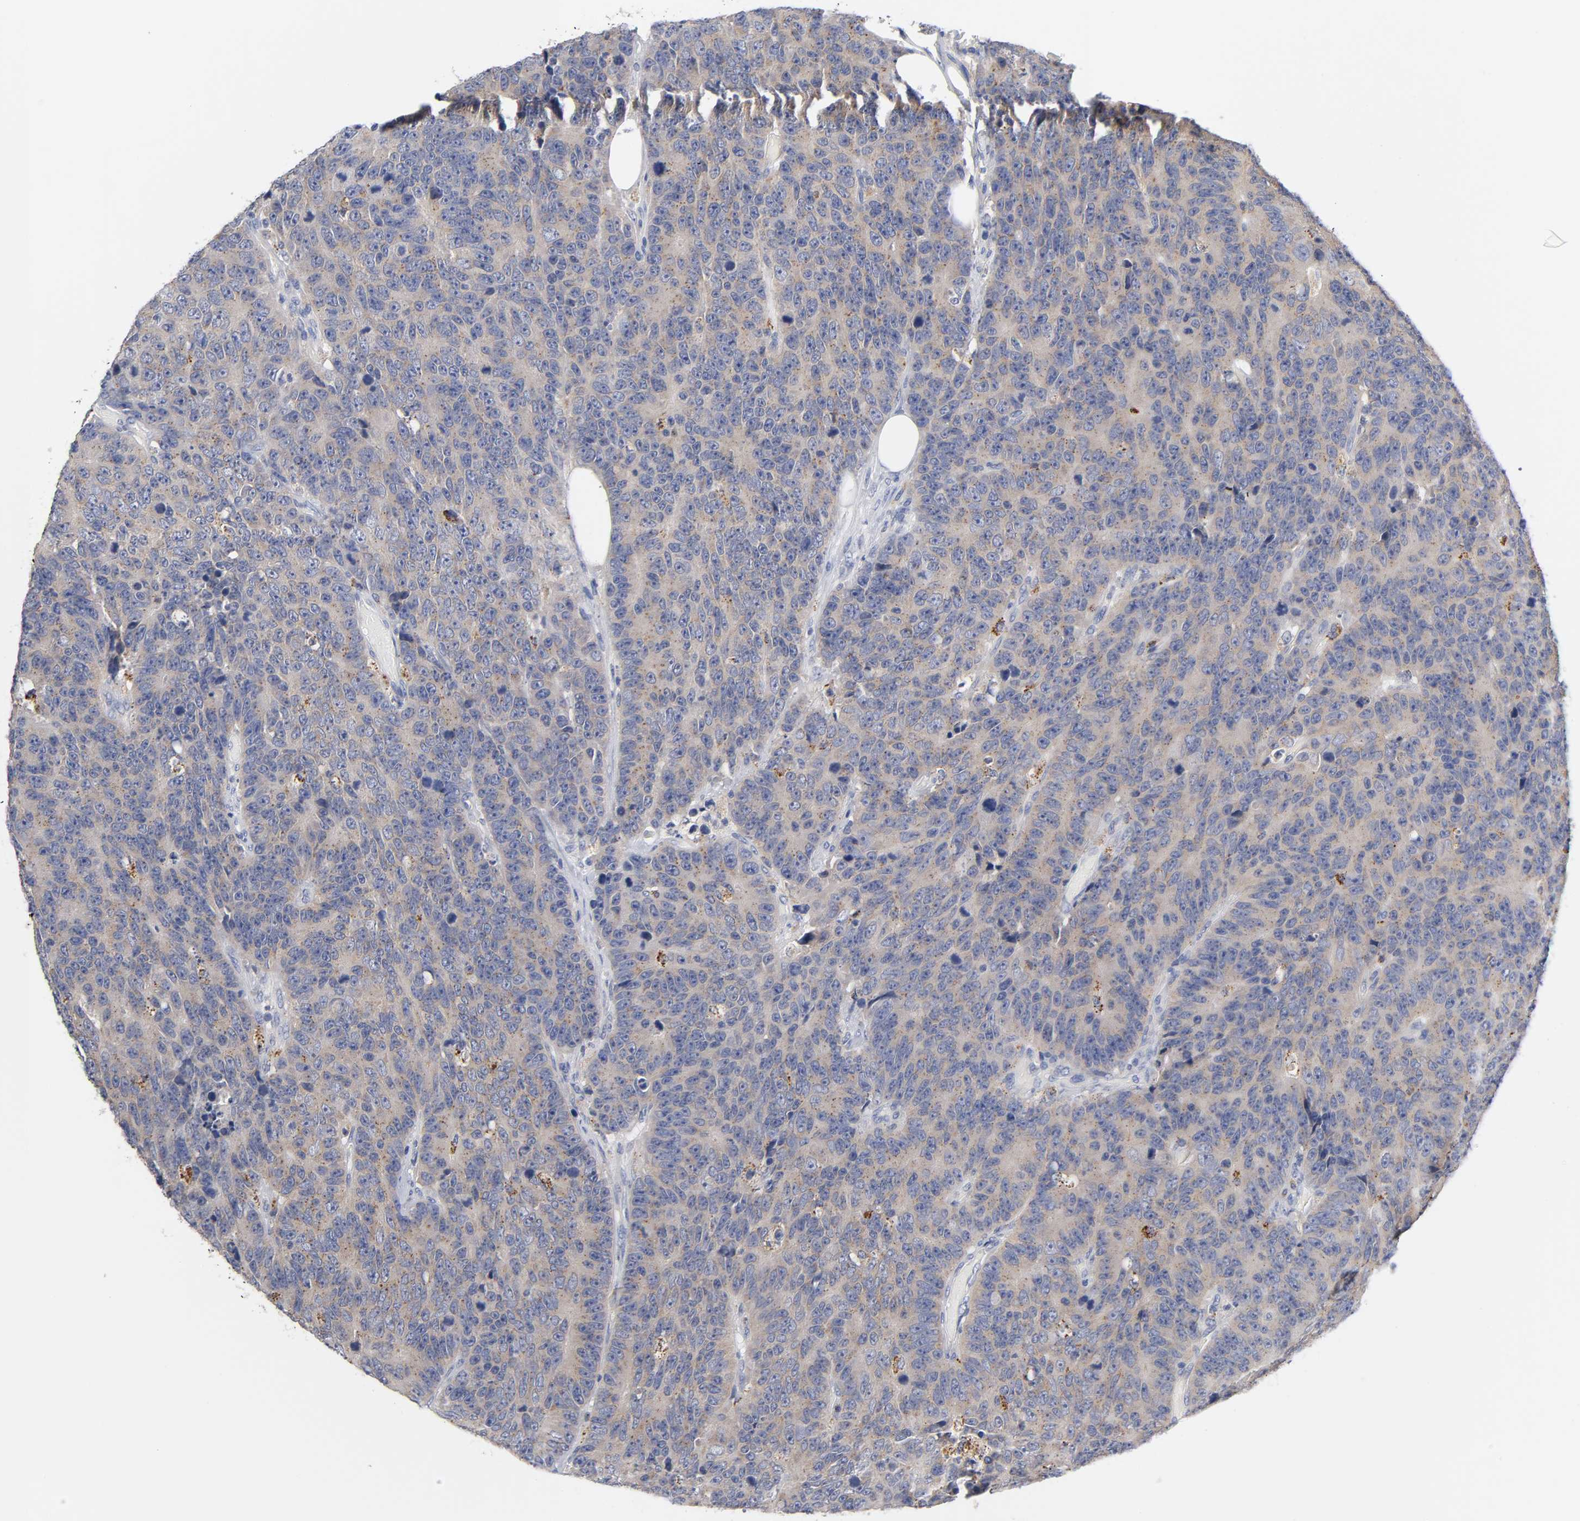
{"staining": {"intensity": "moderate", "quantity": ">75%", "location": "cytoplasmic/membranous"}, "tissue": "colorectal cancer", "cell_type": "Tumor cells", "image_type": "cancer", "snomed": [{"axis": "morphology", "description": "Adenocarcinoma, NOS"}, {"axis": "topography", "description": "Colon"}], "caption": "IHC of colorectal cancer exhibits medium levels of moderate cytoplasmic/membranous positivity in approximately >75% of tumor cells.", "gene": "C17orf75", "patient": {"sex": "female", "age": 86}}